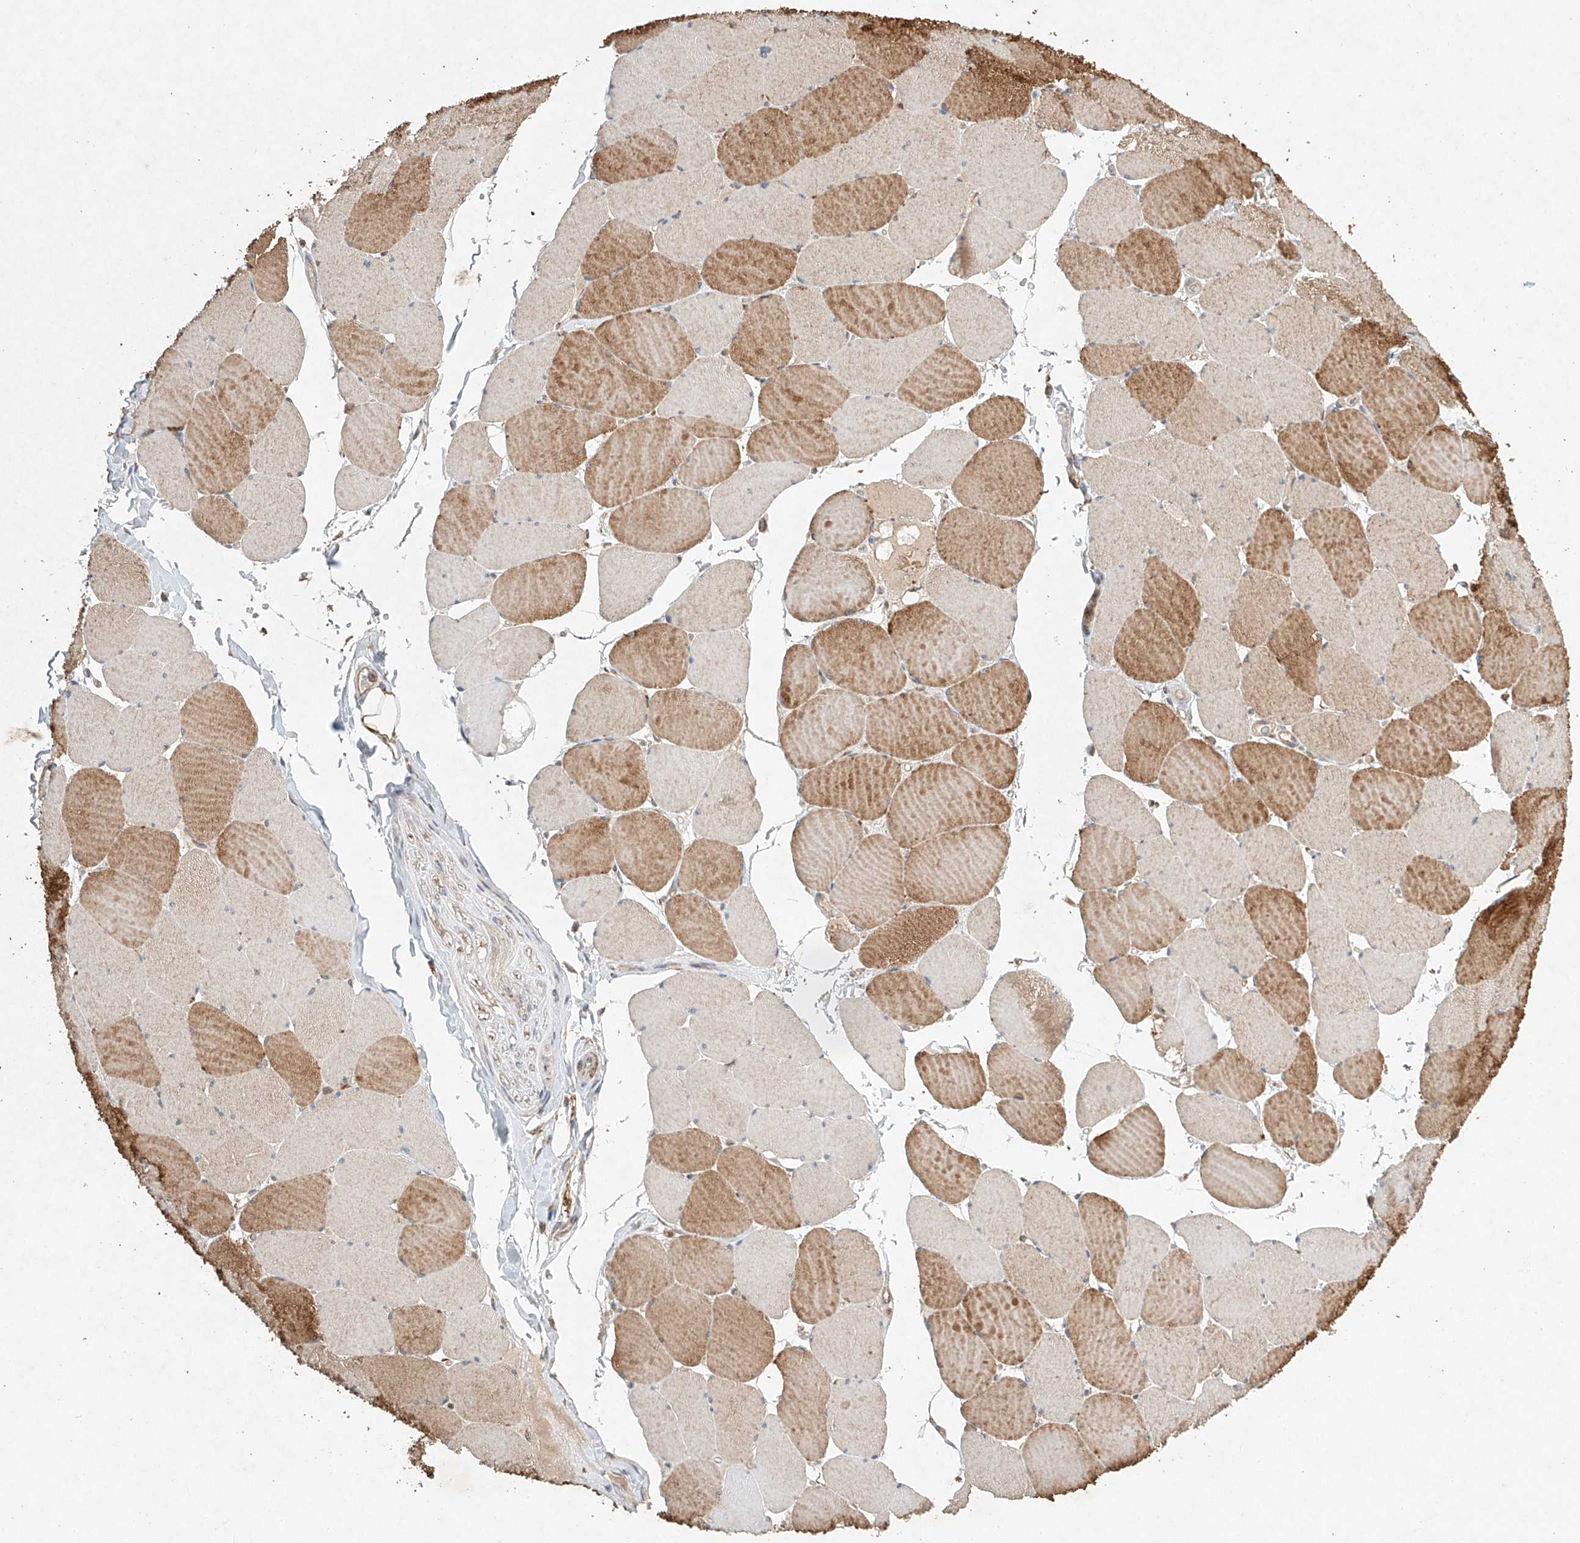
{"staining": {"intensity": "strong", "quantity": "25%-75%", "location": "cytoplasmic/membranous"}, "tissue": "skeletal muscle", "cell_type": "Myocytes", "image_type": "normal", "snomed": [{"axis": "morphology", "description": "Normal tissue, NOS"}, {"axis": "topography", "description": "Skeletal muscle"}, {"axis": "topography", "description": "Head-Neck"}], "caption": "The image shows staining of unremarkable skeletal muscle, revealing strong cytoplasmic/membranous protein positivity (brown color) within myocytes.", "gene": "DCAF11", "patient": {"sex": "male", "age": 66}}